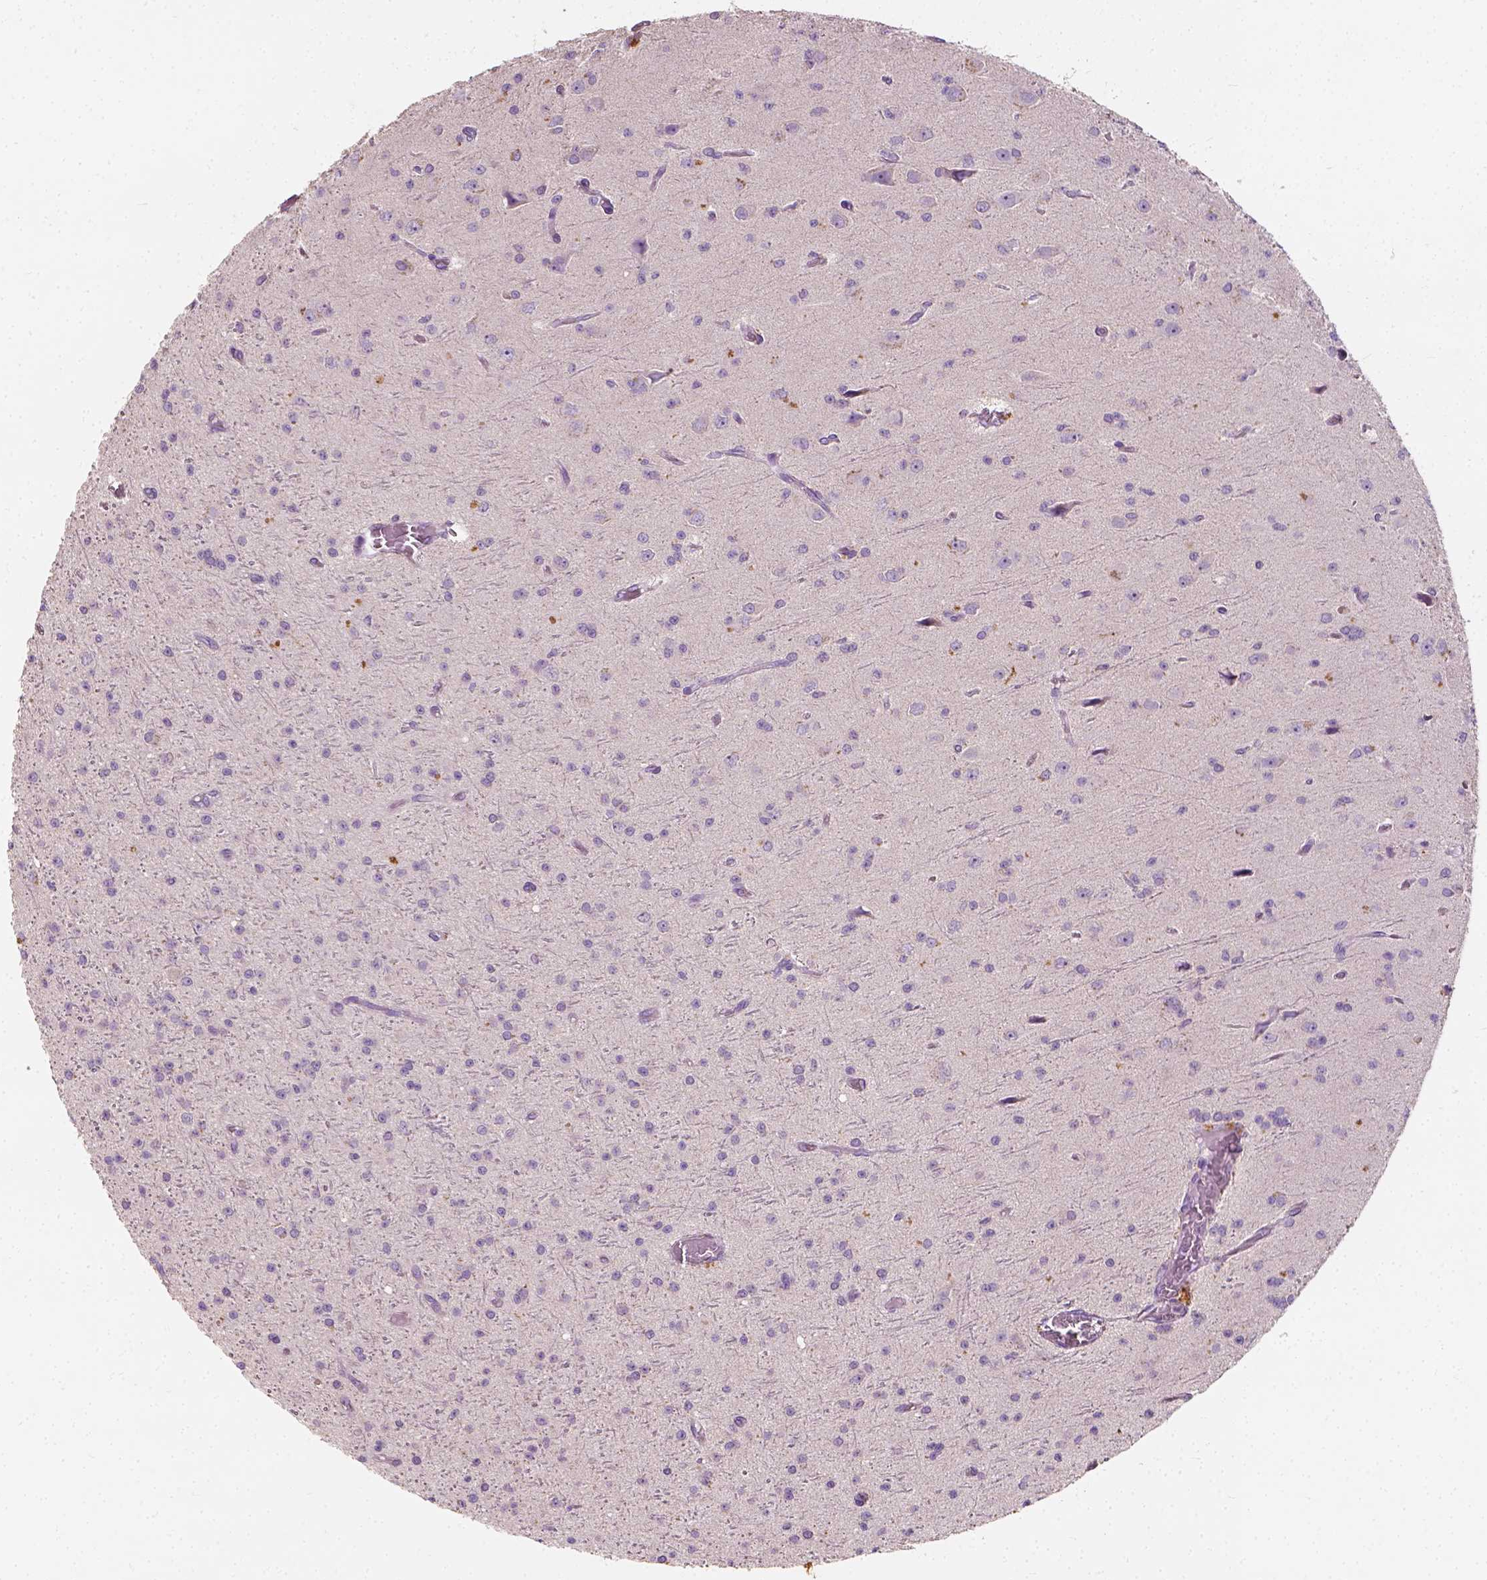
{"staining": {"intensity": "negative", "quantity": "none", "location": "none"}, "tissue": "glioma", "cell_type": "Tumor cells", "image_type": "cancer", "snomed": [{"axis": "morphology", "description": "Glioma, malignant, Low grade"}, {"axis": "topography", "description": "Brain"}], "caption": "Protein analysis of malignant glioma (low-grade) reveals no significant expression in tumor cells.", "gene": "DHCR24", "patient": {"sex": "male", "age": 27}}